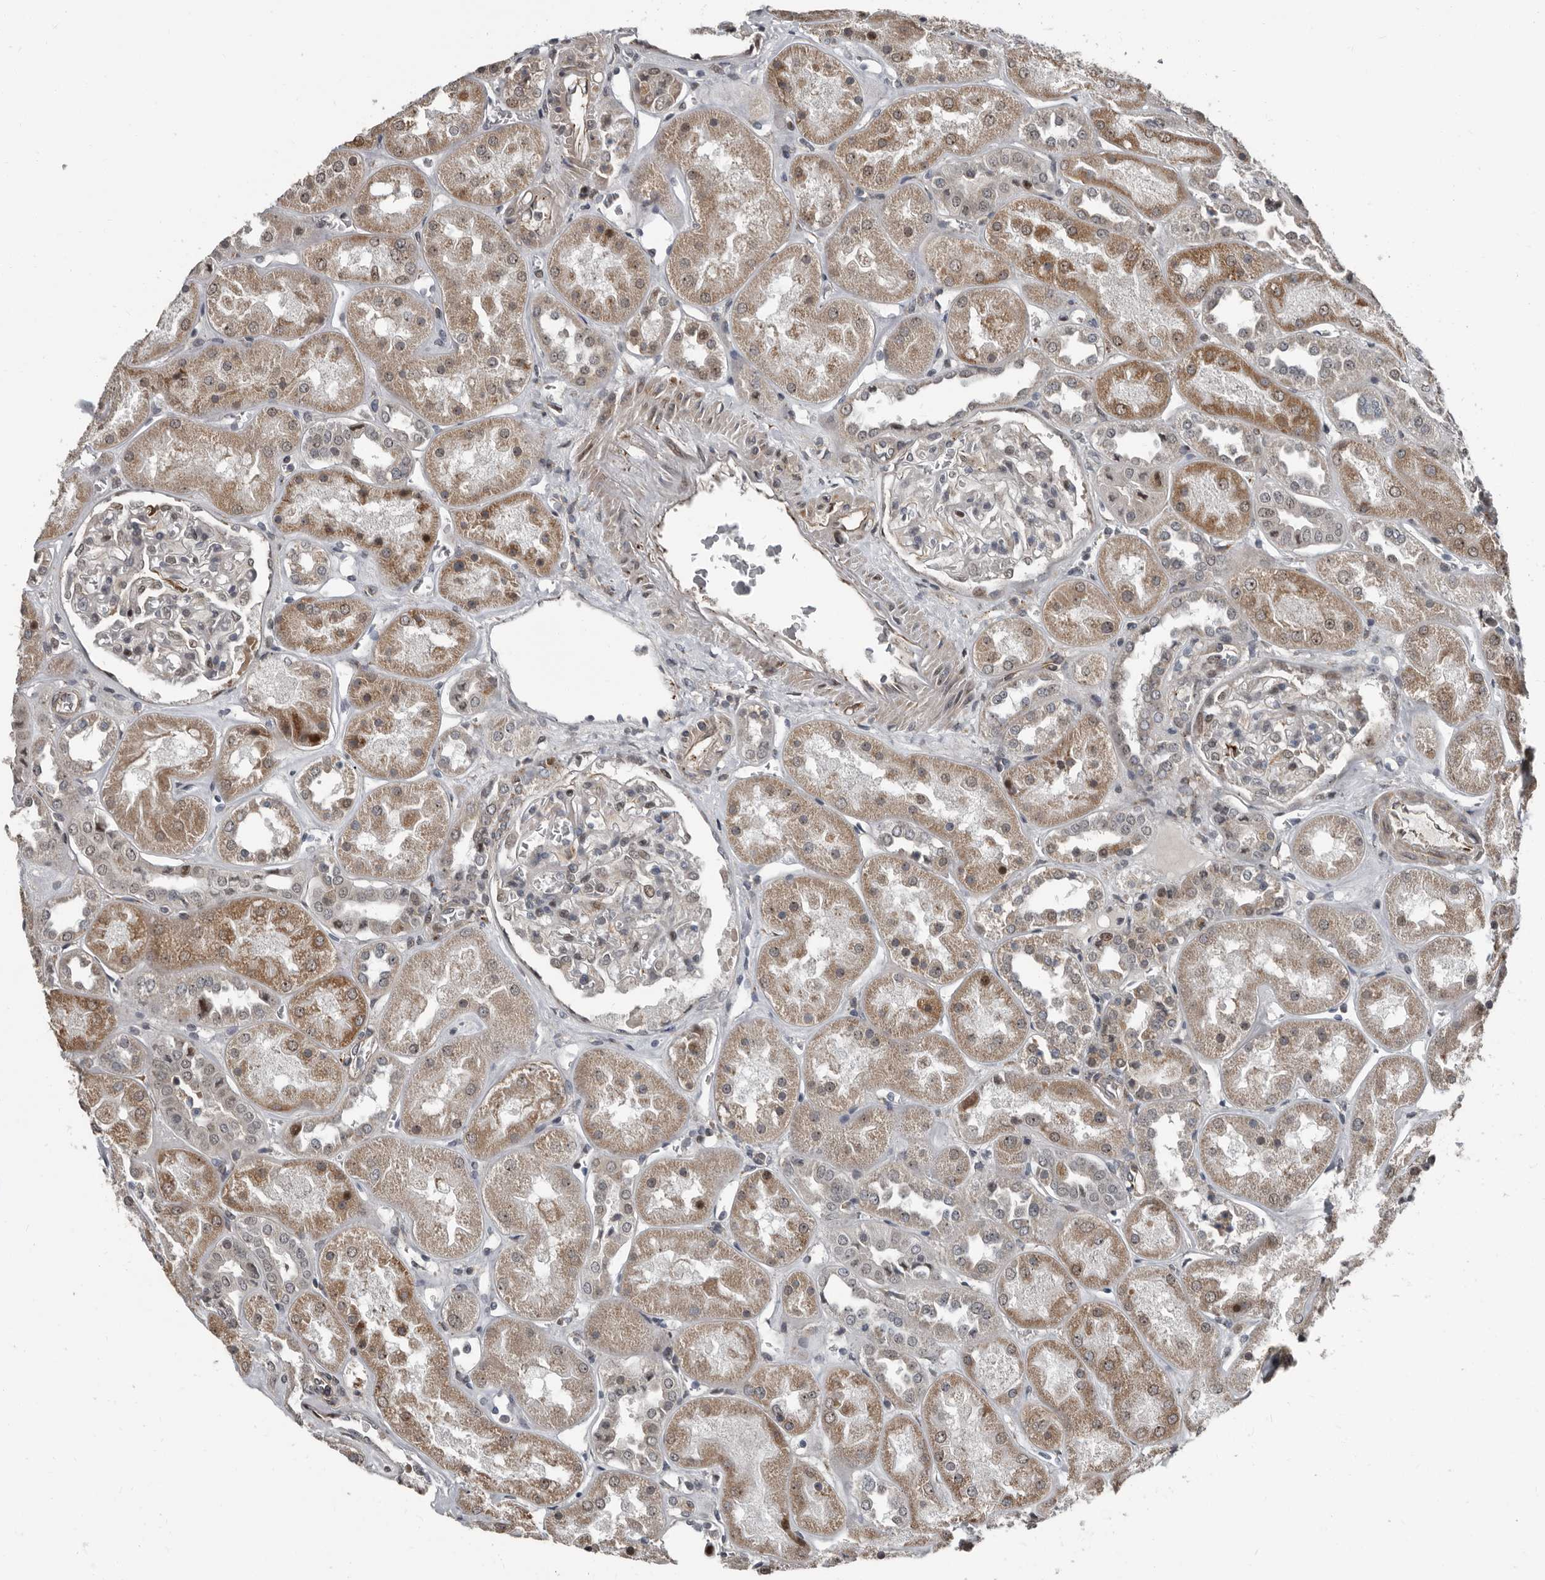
{"staining": {"intensity": "strong", "quantity": "<25%", "location": "nuclear"}, "tissue": "kidney", "cell_type": "Cells in glomeruli", "image_type": "normal", "snomed": [{"axis": "morphology", "description": "Normal tissue, NOS"}, {"axis": "topography", "description": "Kidney"}], "caption": "Kidney stained with IHC reveals strong nuclear expression in about <25% of cells in glomeruli. Using DAB (brown) and hematoxylin (blue) stains, captured at high magnification using brightfield microscopy.", "gene": "CHD1L", "patient": {"sex": "male", "age": 70}}